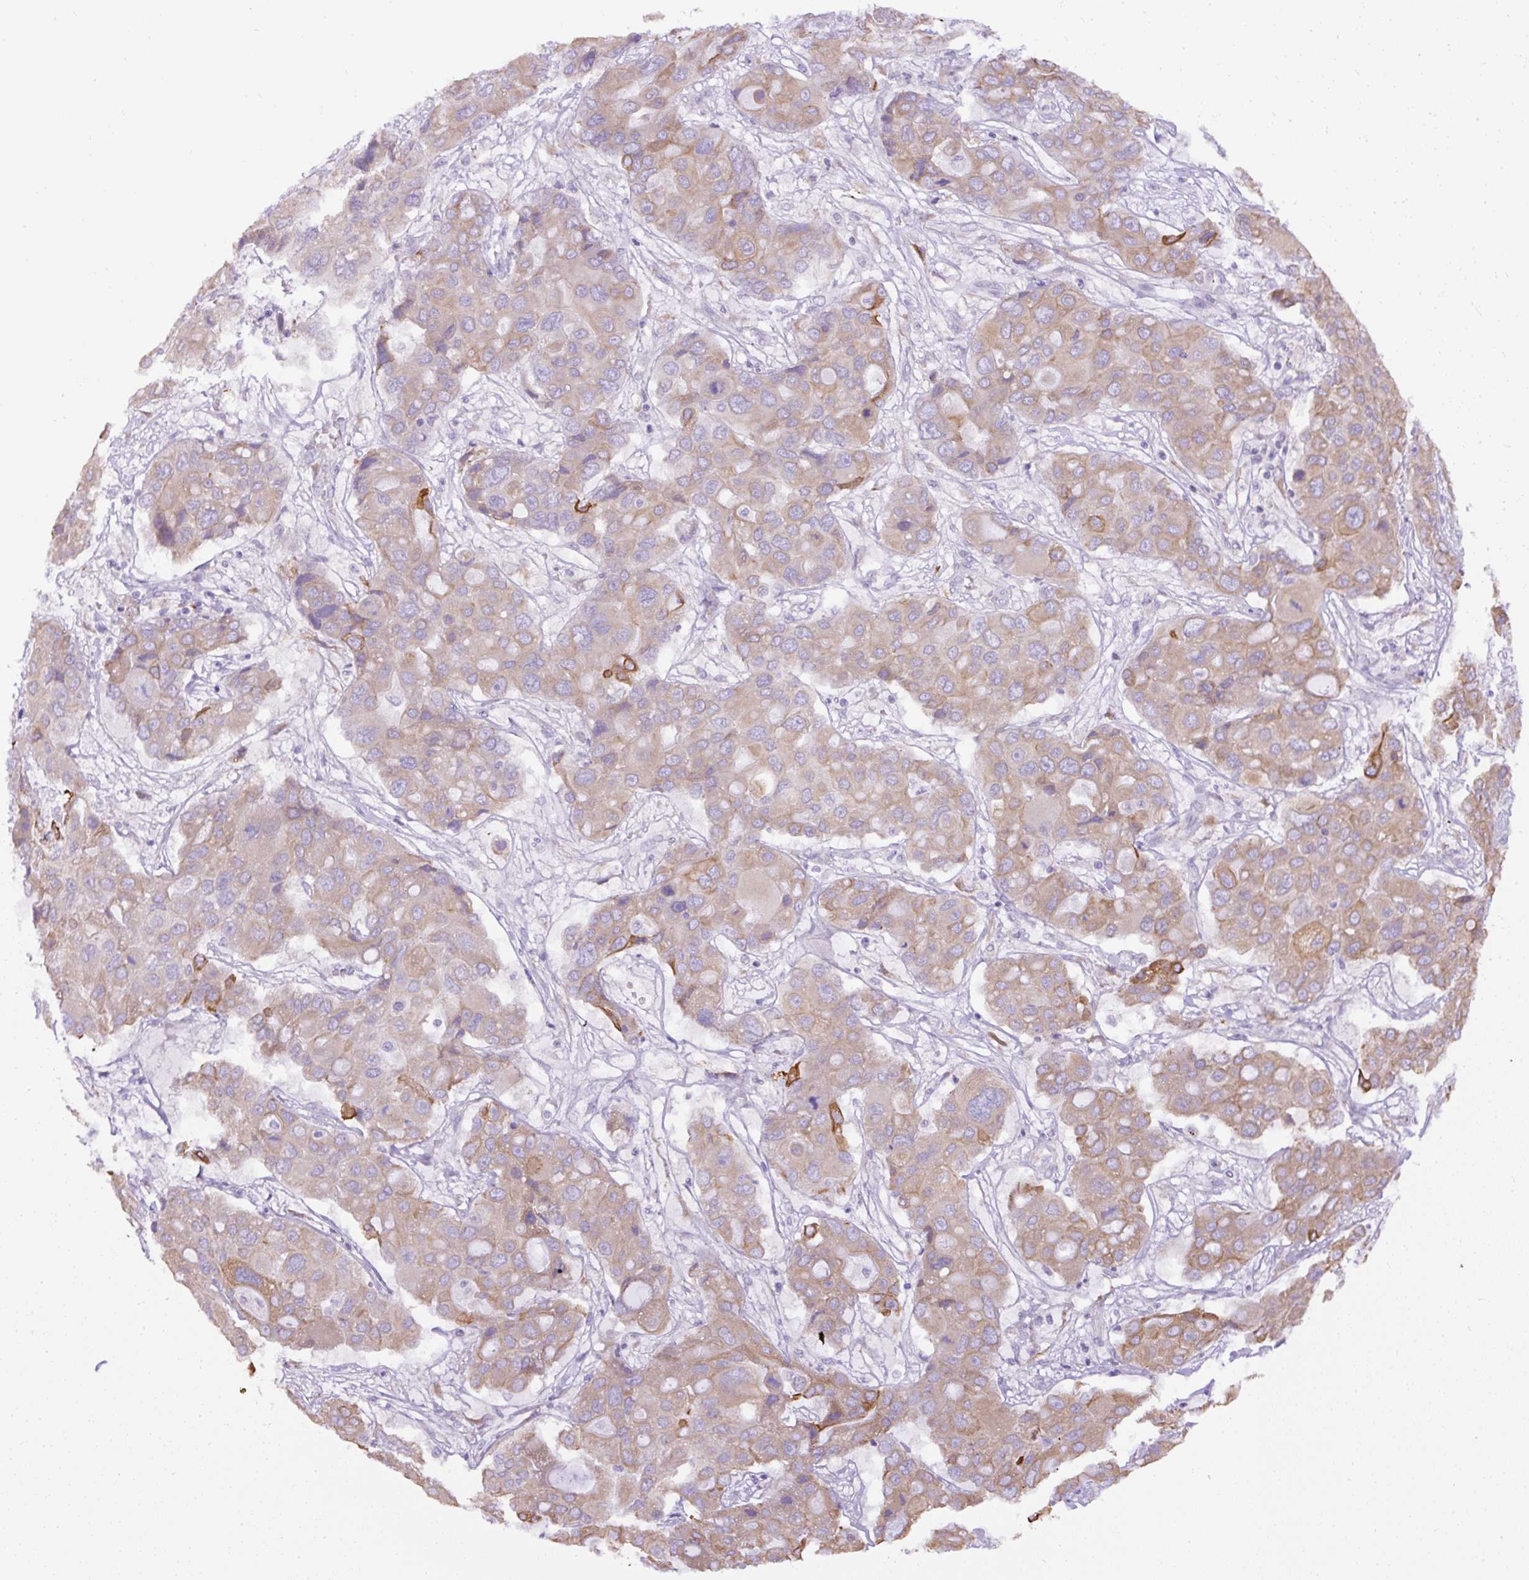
{"staining": {"intensity": "weak", "quantity": "25%-75%", "location": "cytoplasmic/membranous"}, "tissue": "liver cancer", "cell_type": "Tumor cells", "image_type": "cancer", "snomed": [{"axis": "morphology", "description": "Cholangiocarcinoma"}, {"axis": "topography", "description": "Liver"}], "caption": "Tumor cells show low levels of weak cytoplasmic/membranous staining in about 25%-75% of cells in liver cancer.", "gene": "FAM149A", "patient": {"sex": "male", "age": 67}}